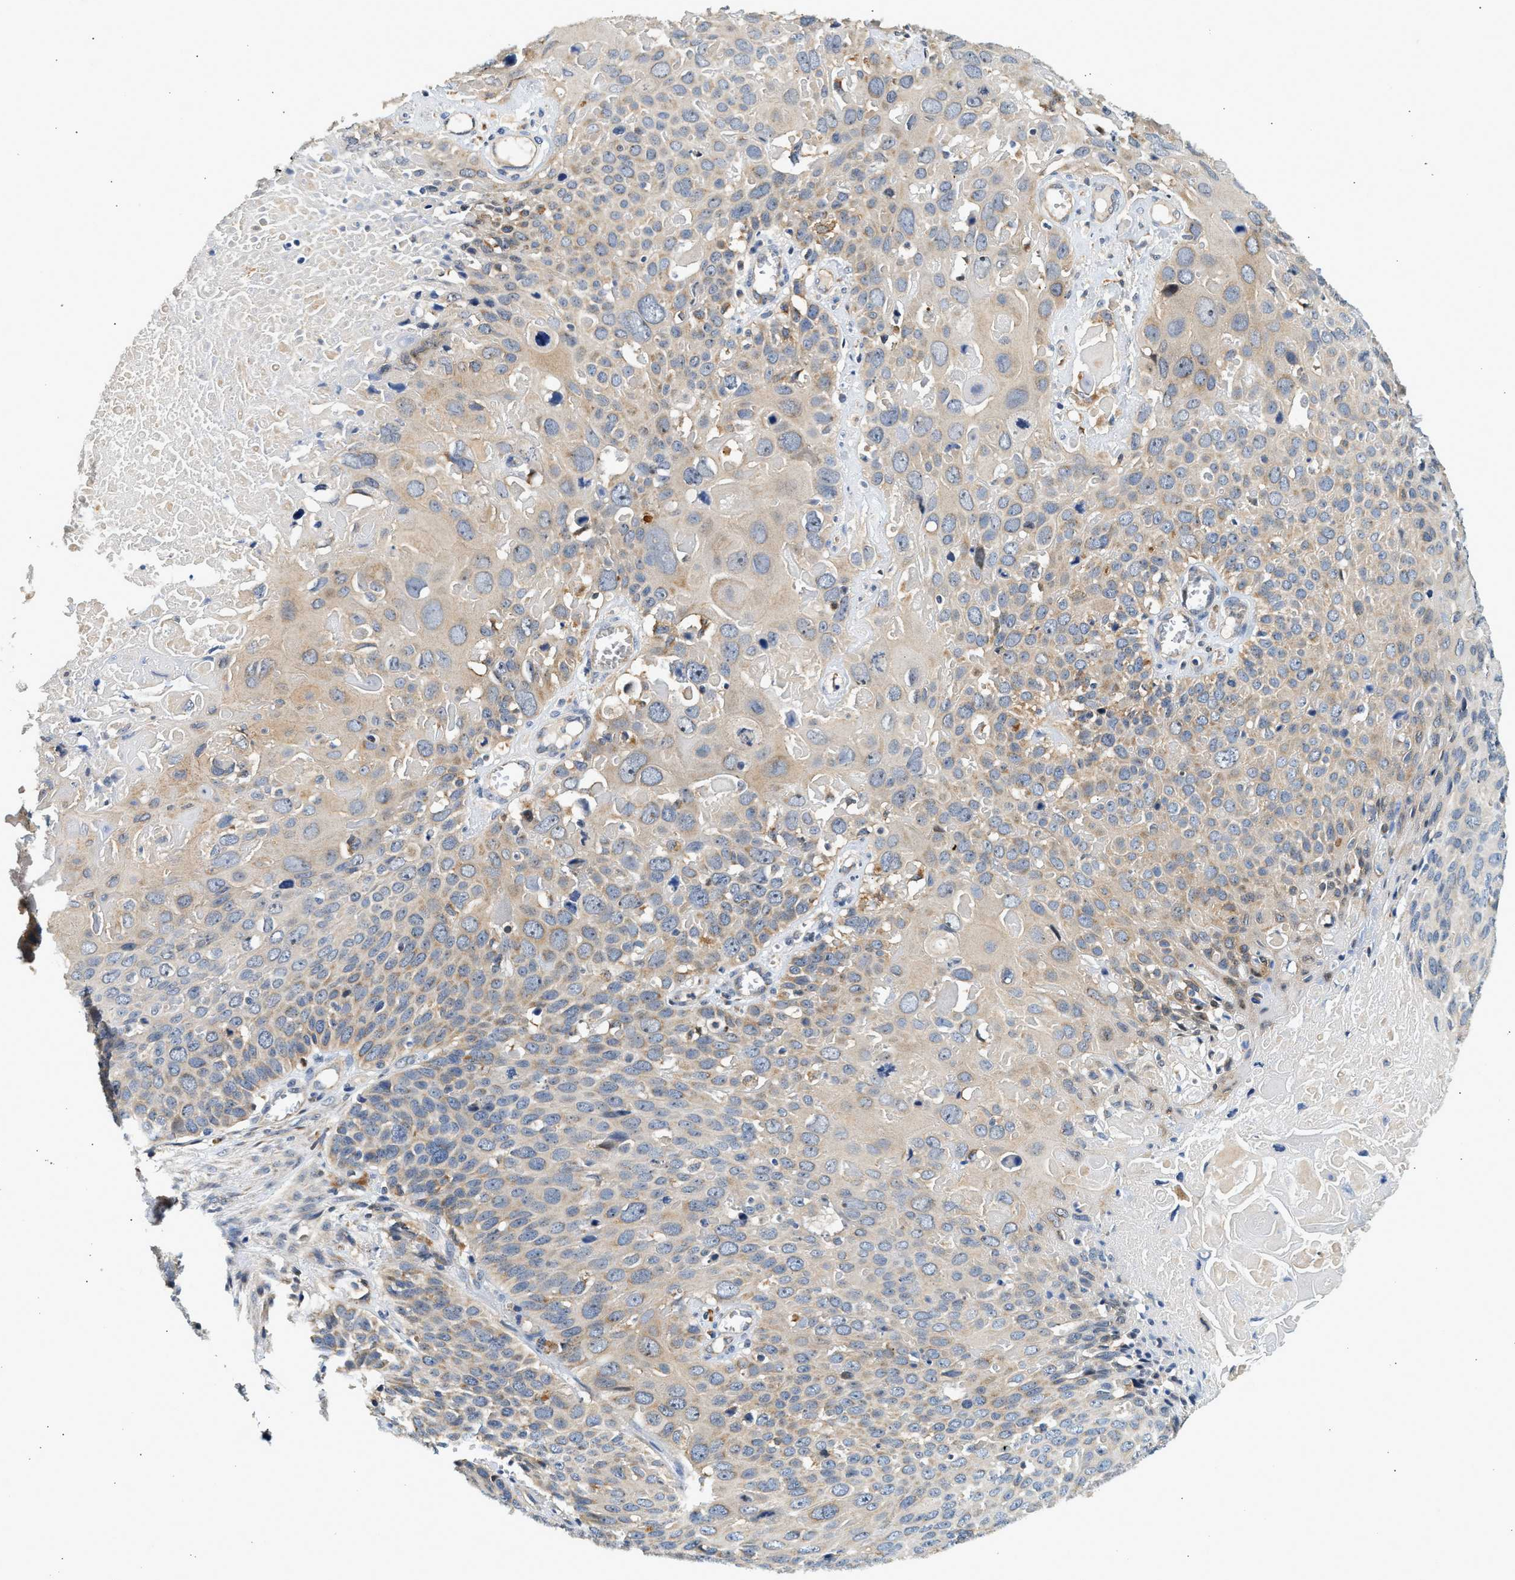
{"staining": {"intensity": "weak", "quantity": "<25%", "location": "cytoplasmic/membranous"}, "tissue": "cervical cancer", "cell_type": "Tumor cells", "image_type": "cancer", "snomed": [{"axis": "morphology", "description": "Squamous cell carcinoma, NOS"}, {"axis": "topography", "description": "Cervix"}], "caption": "This is an immunohistochemistry micrograph of human cervical cancer (squamous cell carcinoma). There is no staining in tumor cells.", "gene": "DUSP14", "patient": {"sex": "female", "age": 74}}